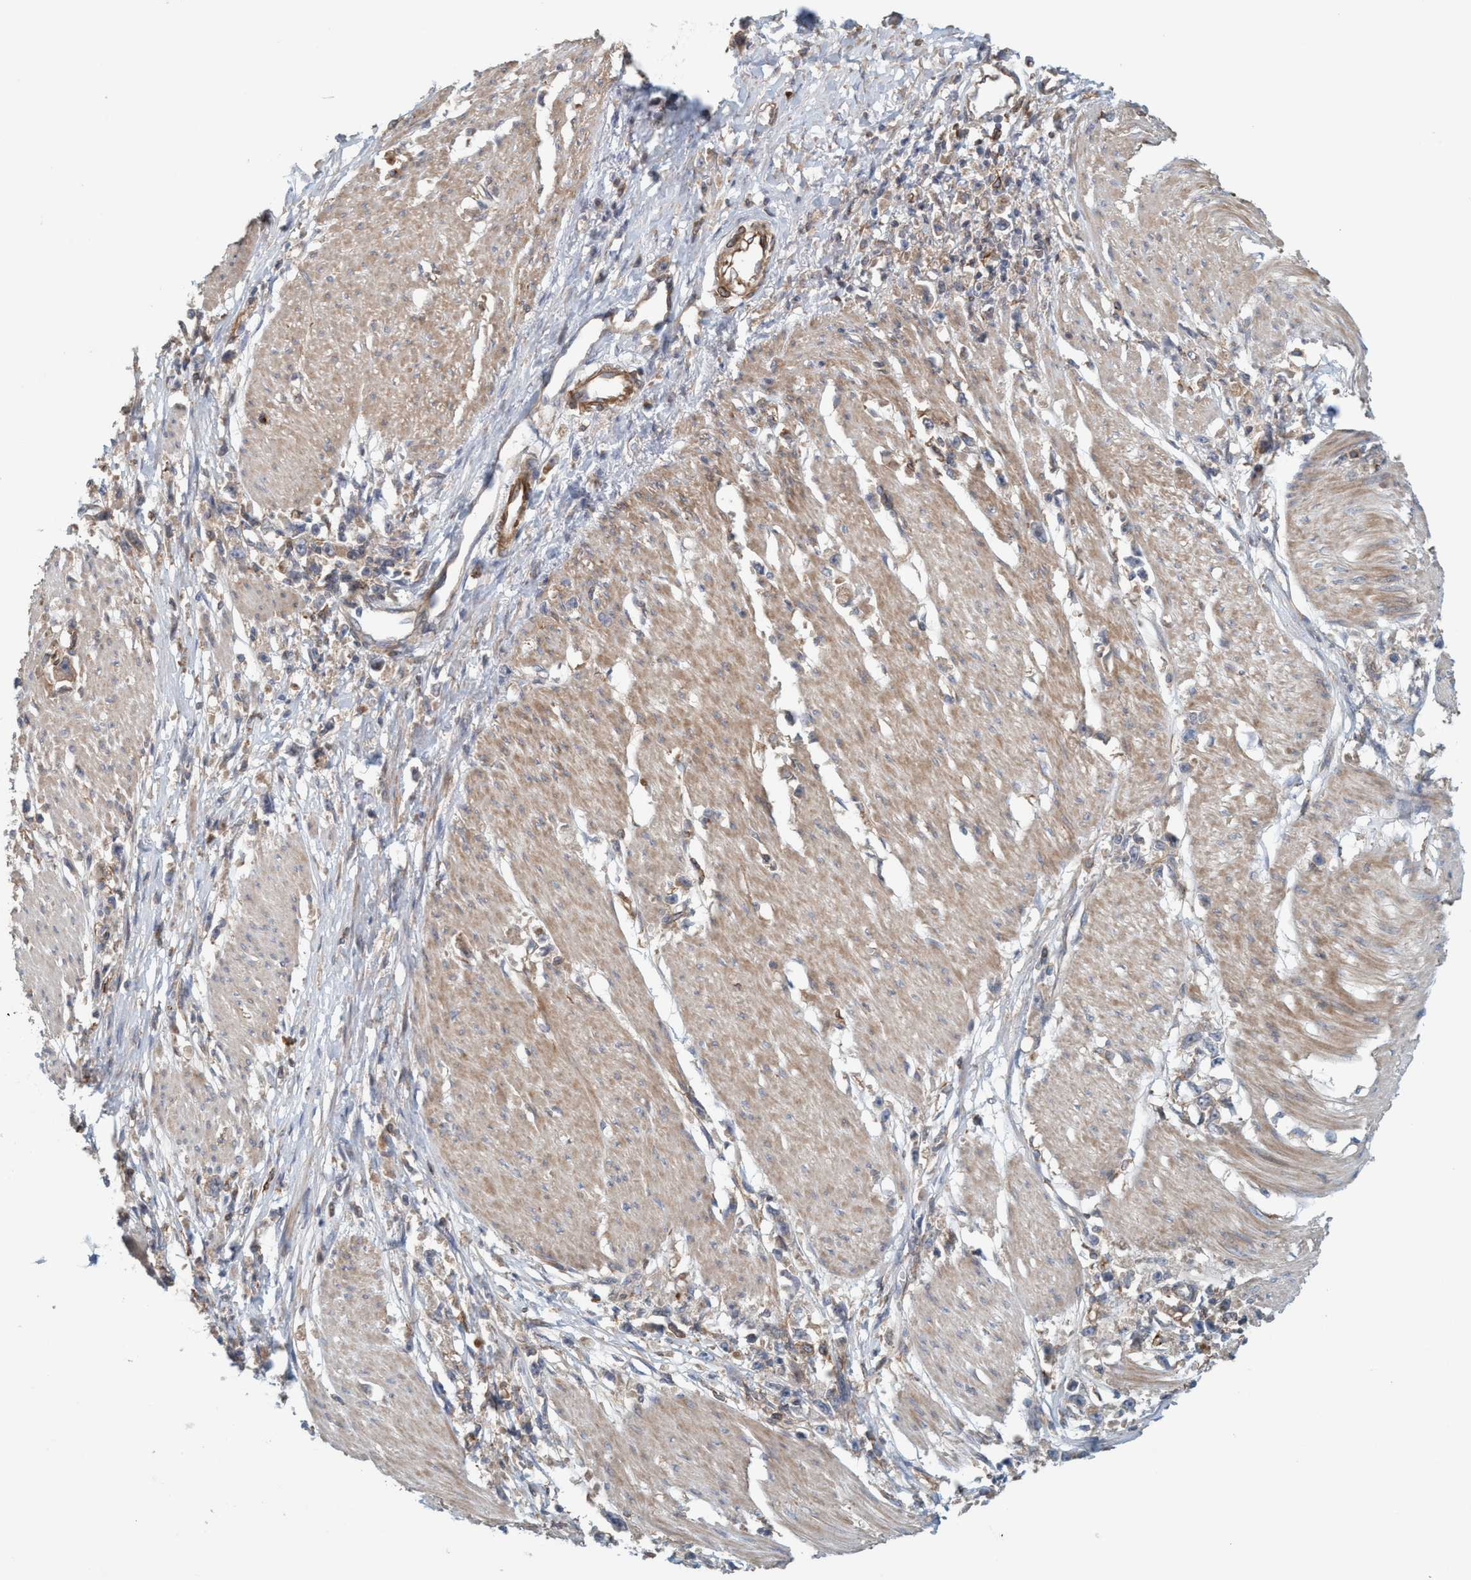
{"staining": {"intensity": "moderate", "quantity": ">75%", "location": "cytoplasmic/membranous"}, "tissue": "stomach cancer", "cell_type": "Tumor cells", "image_type": "cancer", "snomed": [{"axis": "morphology", "description": "Adenocarcinoma, NOS"}, {"axis": "topography", "description": "Stomach"}], "caption": "This is an image of IHC staining of stomach cancer (adenocarcinoma), which shows moderate staining in the cytoplasmic/membranous of tumor cells.", "gene": "SPECC1", "patient": {"sex": "female", "age": 59}}